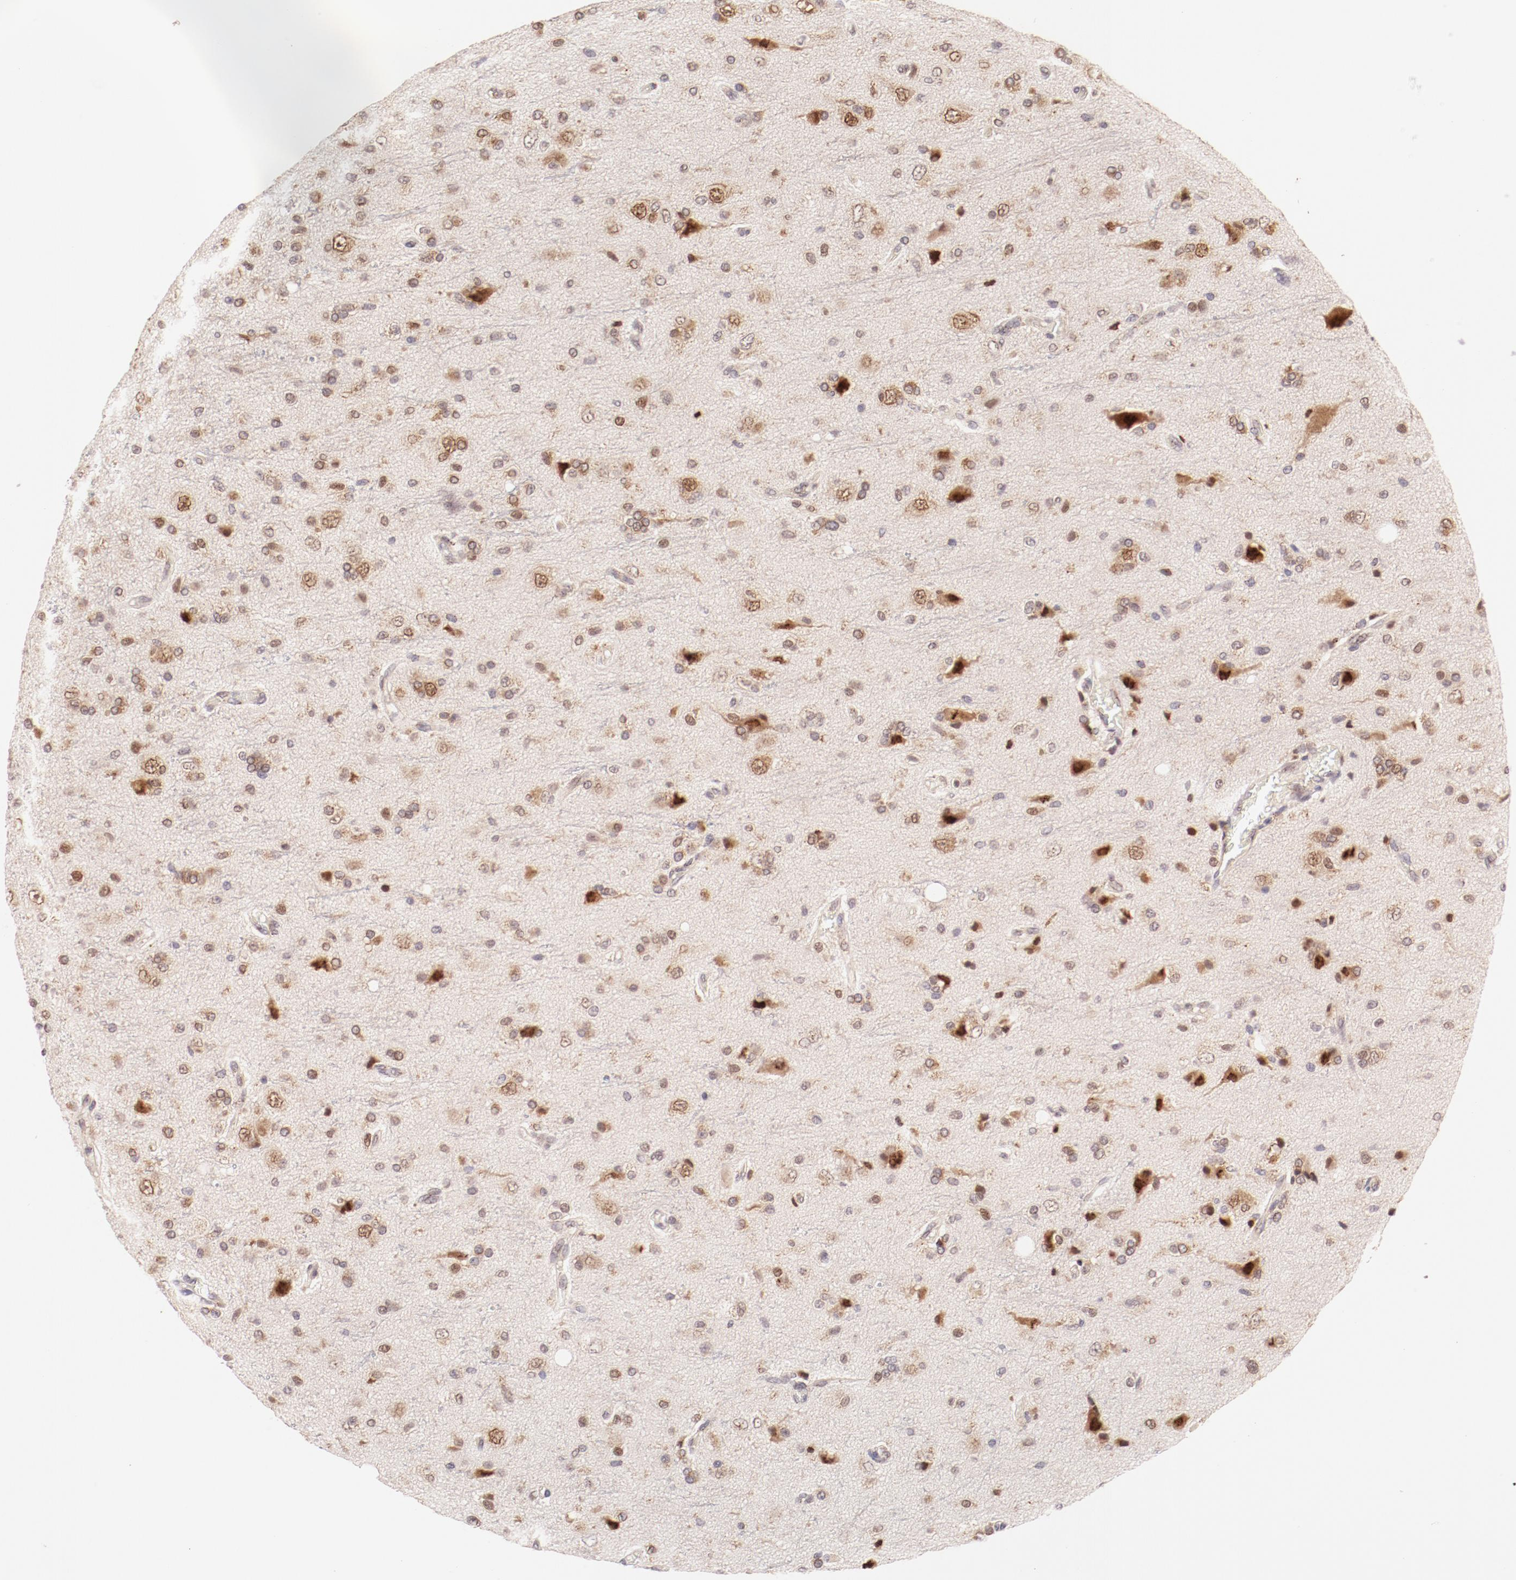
{"staining": {"intensity": "moderate", "quantity": "25%-75%", "location": "cytoplasmic/membranous,nuclear"}, "tissue": "glioma", "cell_type": "Tumor cells", "image_type": "cancer", "snomed": [{"axis": "morphology", "description": "Glioma, malignant, High grade"}, {"axis": "topography", "description": "Brain"}], "caption": "This photomicrograph displays immunohistochemistry staining of human malignant high-grade glioma, with medium moderate cytoplasmic/membranous and nuclear expression in approximately 25%-75% of tumor cells.", "gene": "RPL12", "patient": {"sex": "male", "age": 47}}